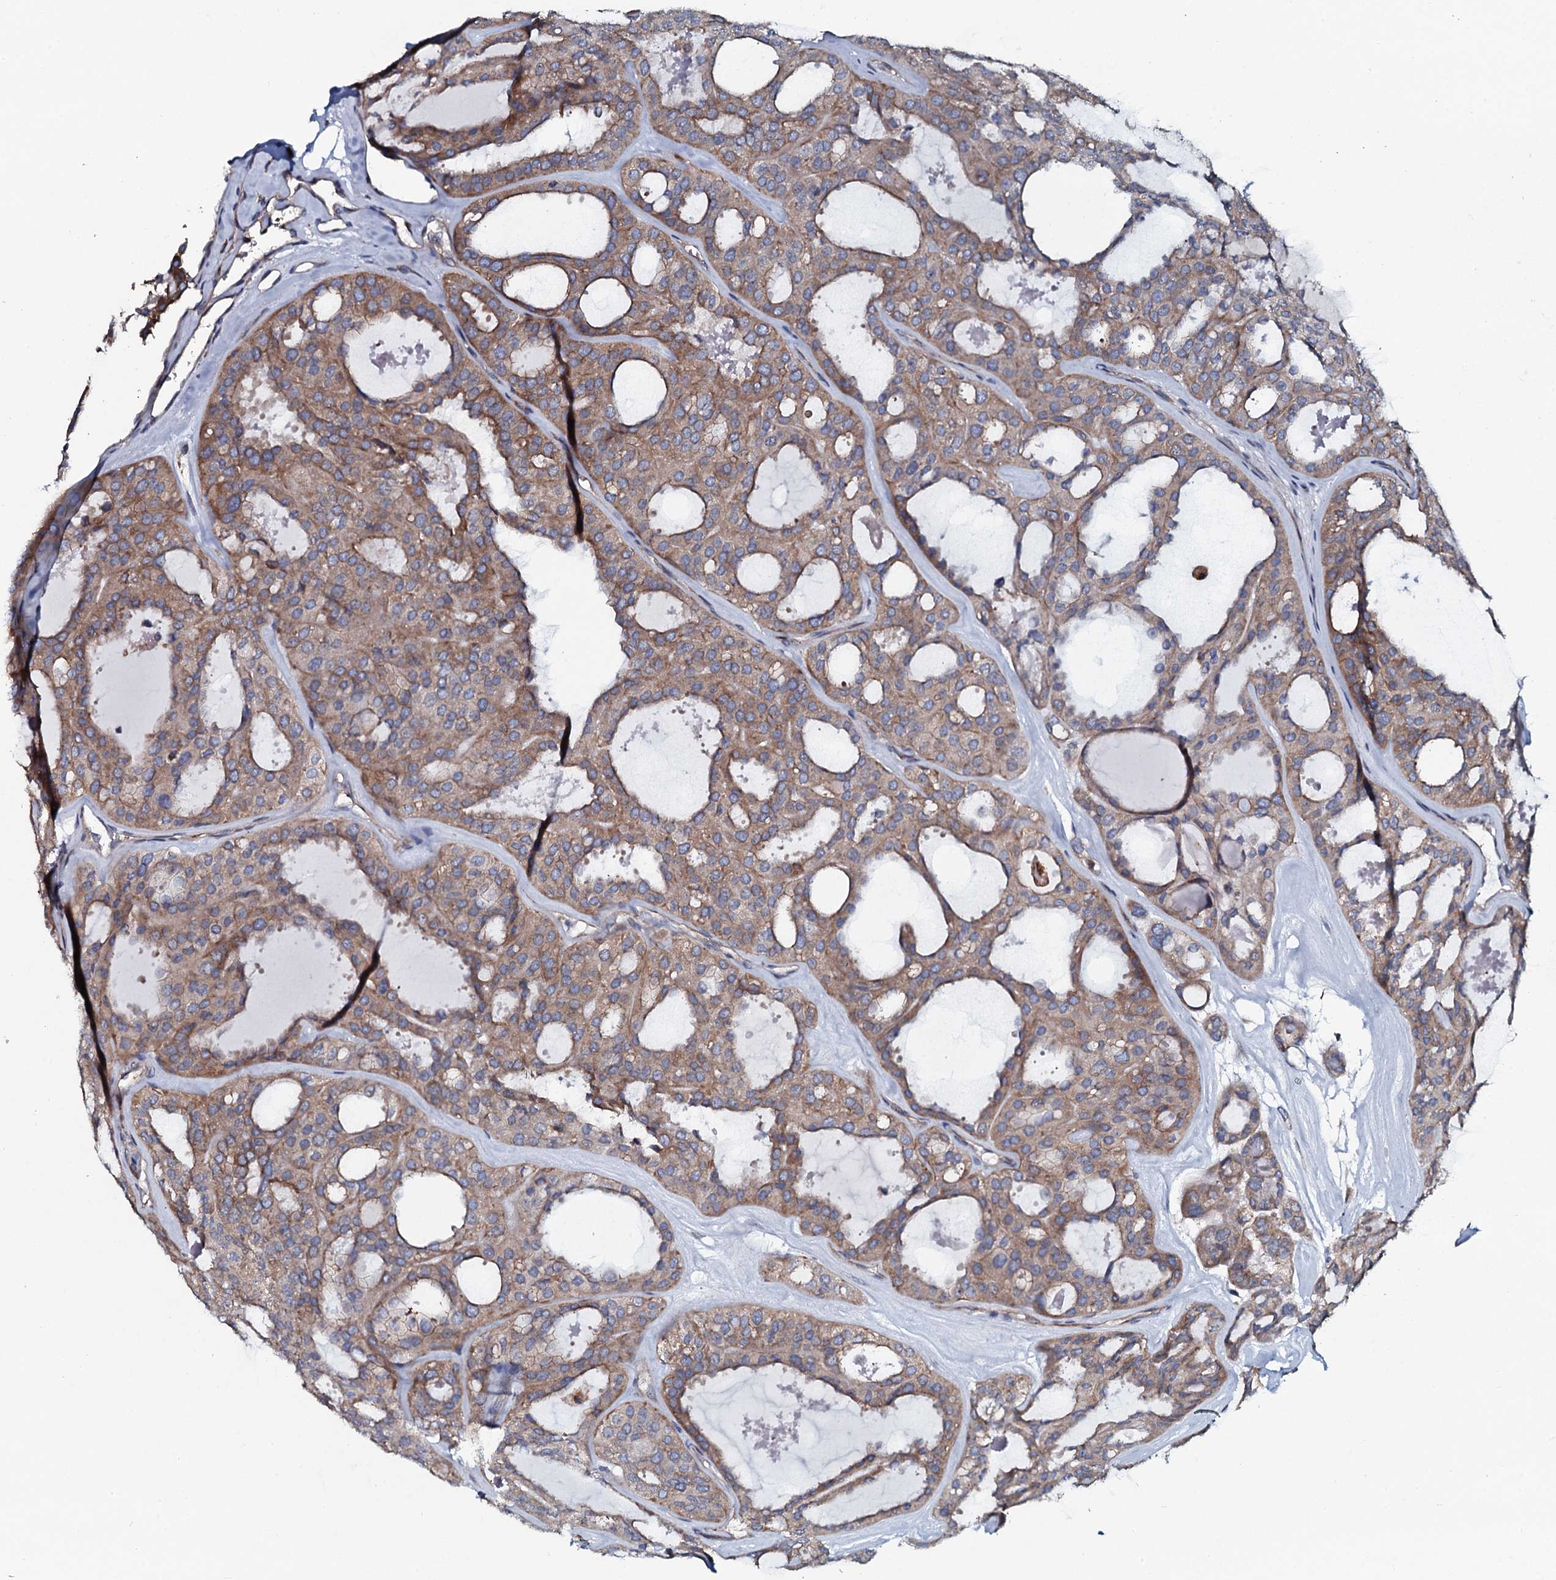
{"staining": {"intensity": "weak", "quantity": ">75%", "location": "cytoplasmic/membranous"}, "tissue": "thyroid cancer", "cell_type": "Tumor cells", "image_type": "cancer", "snomed": [{"axis": "morphology", "description": "Follicular adenoma carcinoma, NOS"}, {"axis": "topography", "description": "Thyroid gland"}], "caption": "Weak cytoplasmic/membranous protein staining is present in approximately >75% of tumor cells in follicular adenoma carcinoma (thyroid). The staining was performed using DAB, with brown indicating positive protein expression. Nuclei are stained blue with hematoxylin.", "gene": "TMEM151A", "patient": {"sex": "male", "age": 75}}